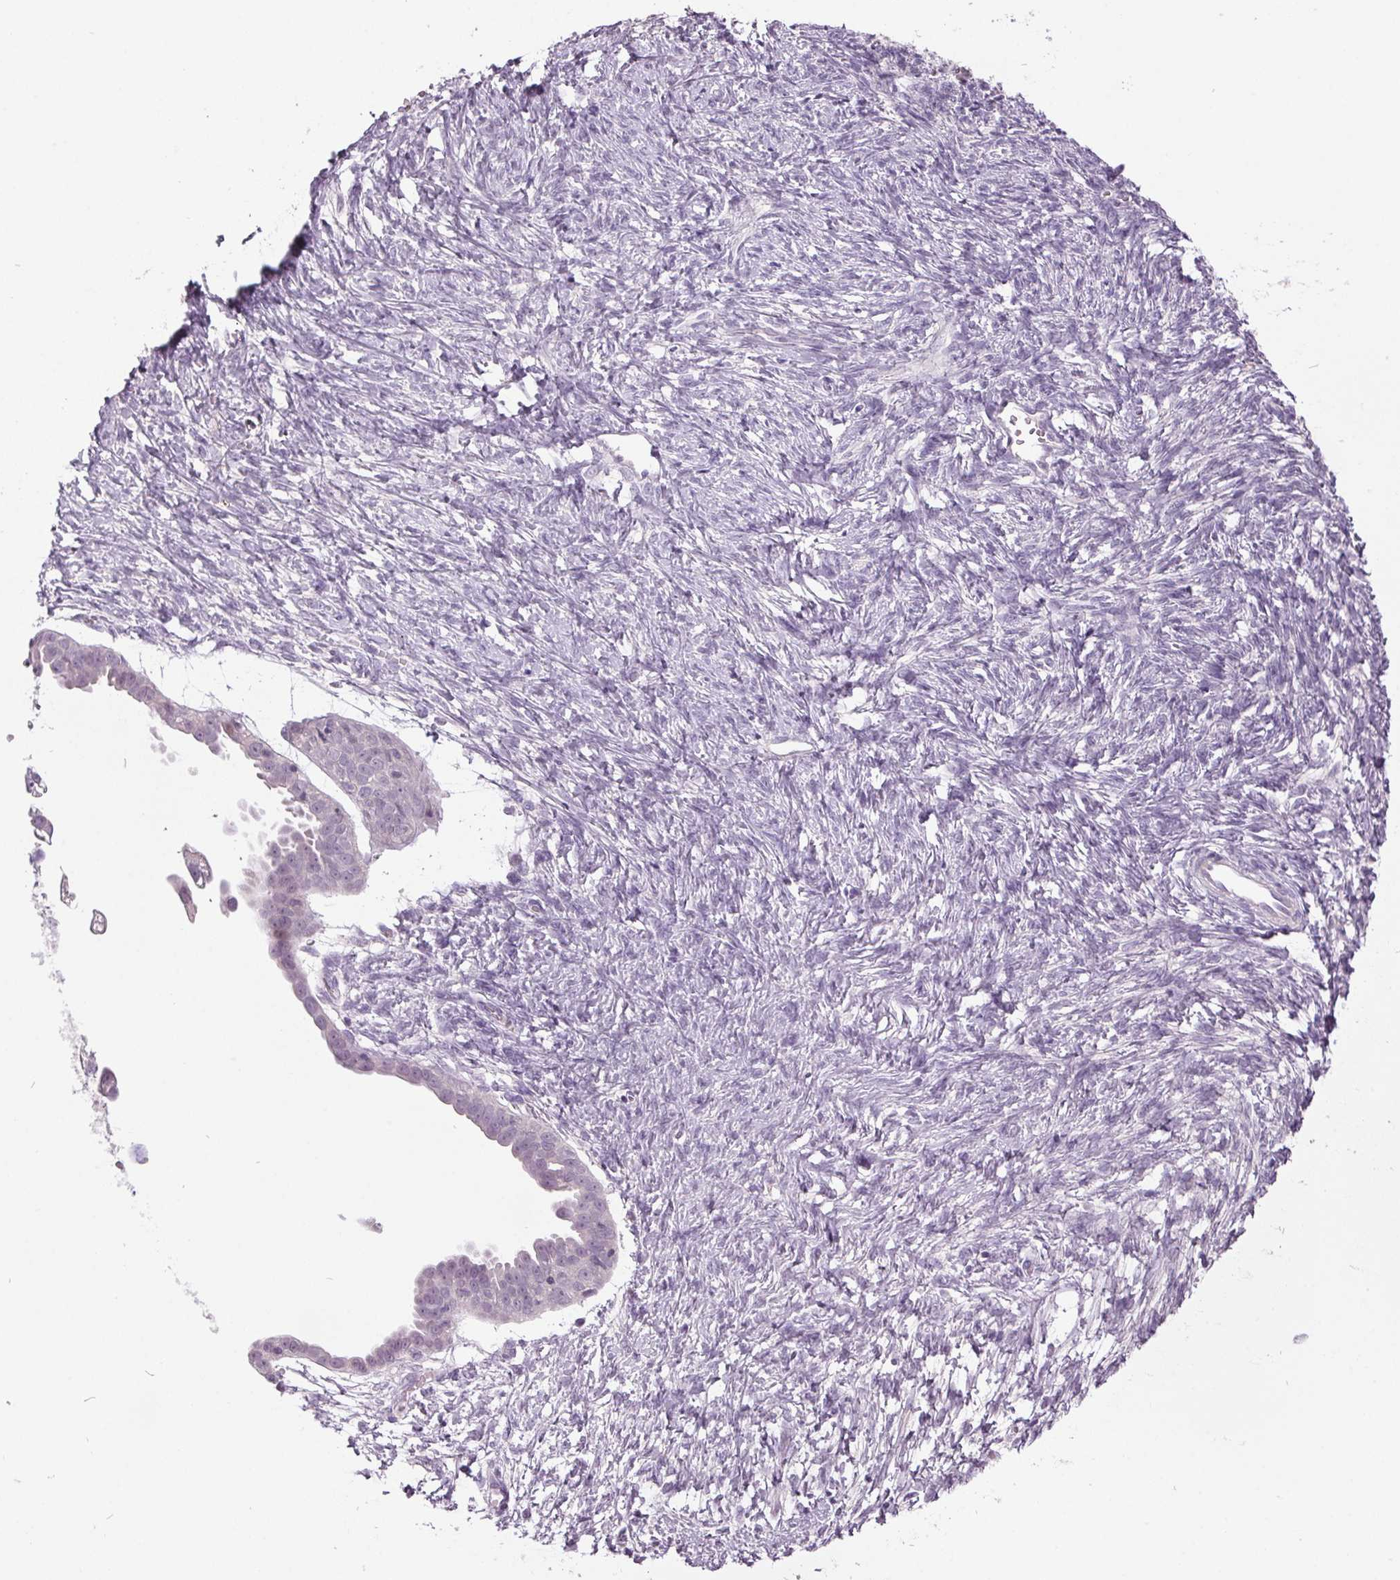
{"staining": {"intensity": "negative", "quantity": "none", "location": "none"}, "tissue": "ovarian cancer", "cell_type": "Tumor cells", "image_type": "cancer", "snomed": [{"axis": "morphology", "description": "Cystadenocarcinoma, serous, NOS"}, {"axis": "topography", "description": "Ovary"}], "caption": "Tumor cells are negative for protein expression in human serous cystadenocarcinoma (ovarian).", "gene": "C2orf16", "patient": {"sex": "female", "age": 59}}